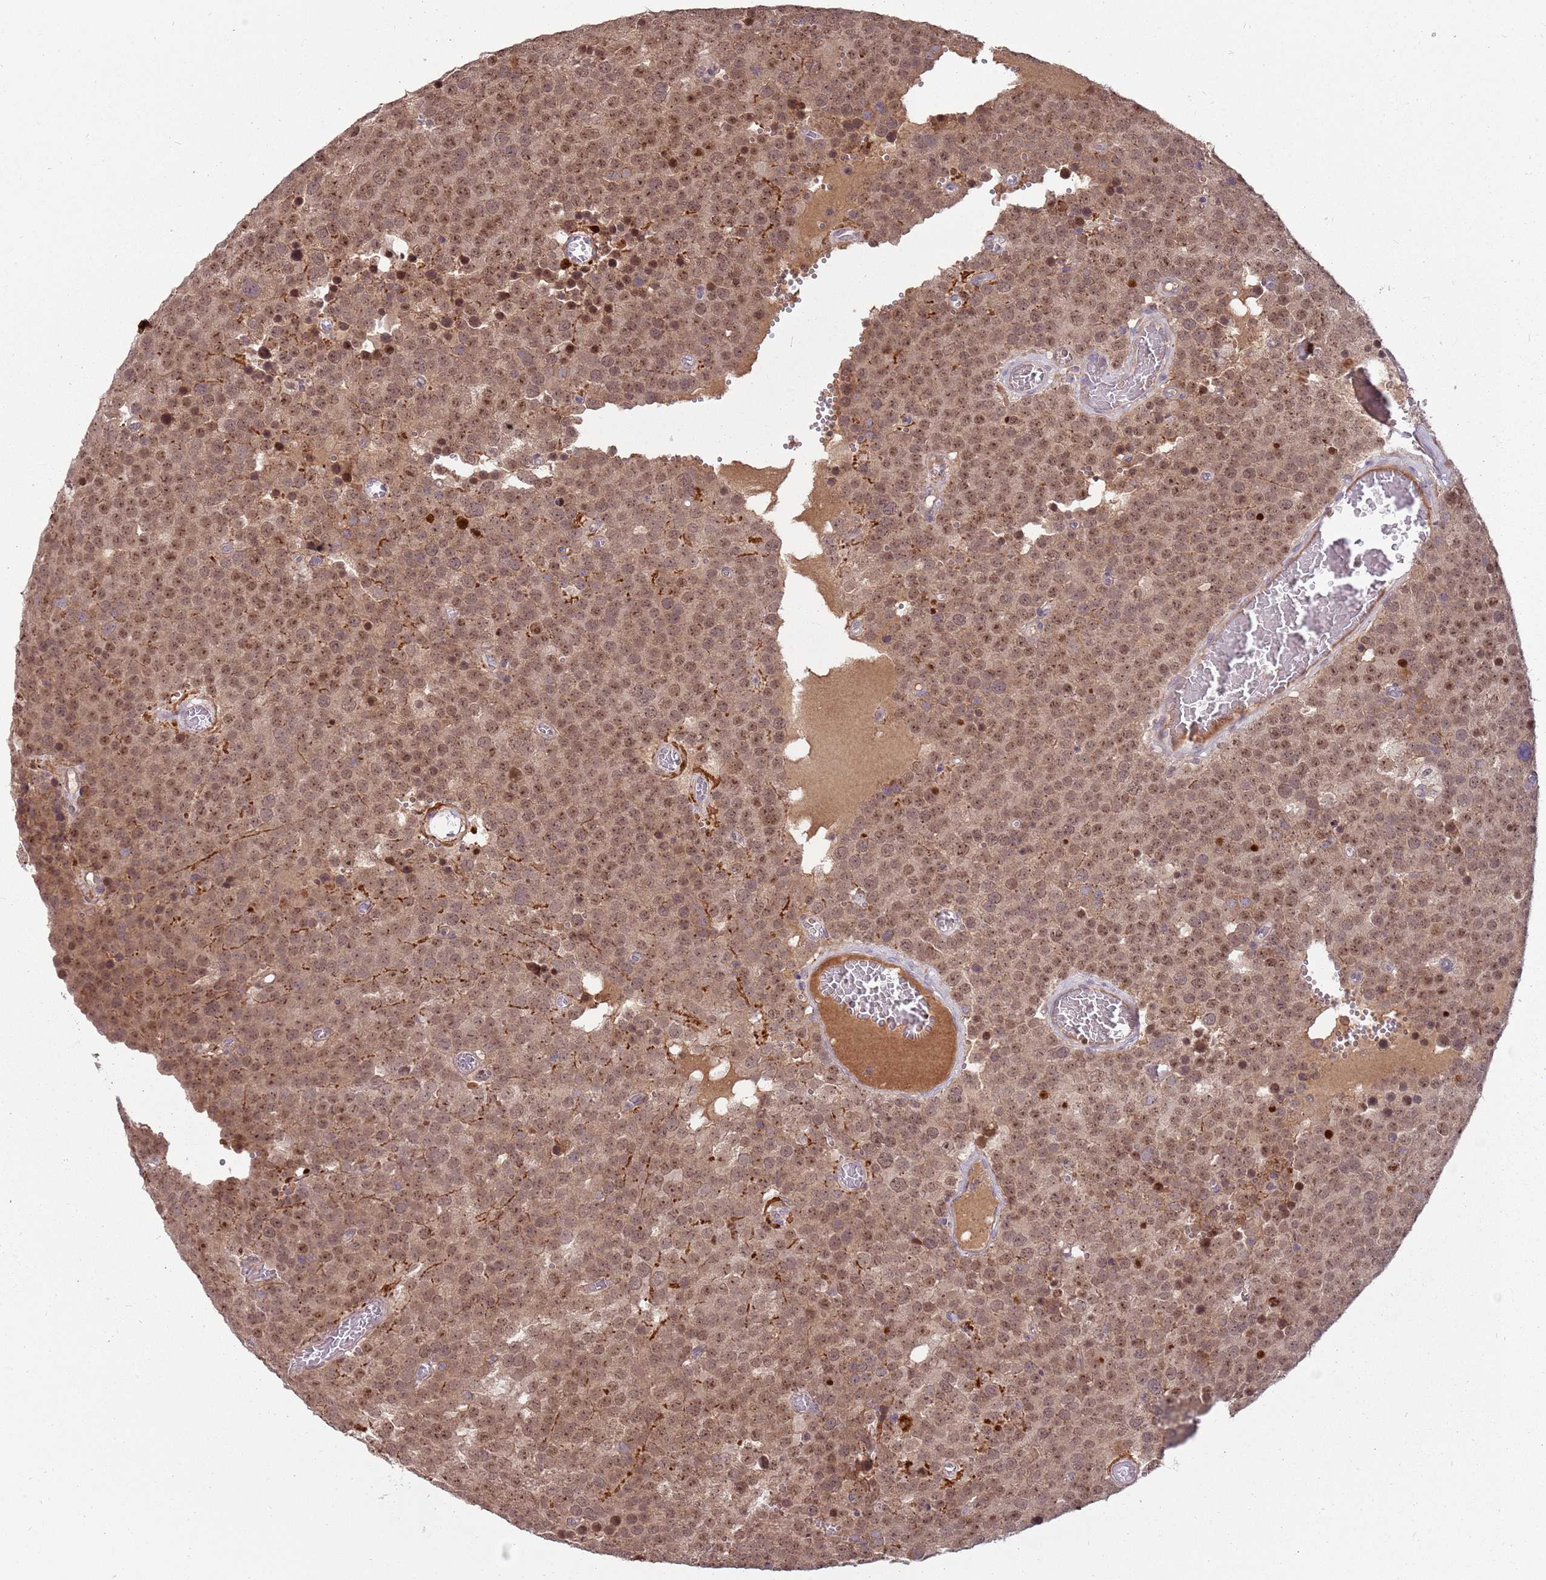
{"staining": {"intensity": "moderate", "quantity": ">75%", "location": "cytoplasmic/membranous,nuclear"}, "tissue": "testis cancer", "cell_type": "Tumor cells", "image_type": "cancer", "snomed": [{"axis": "morphology", "description": "Normal tissue, NOS"}, {"axis": "morphology", "description": "Seminoma, NOS"}, {"axis": "topography", "description": "Testis"}], "caption": "Brown immunohistochemical staining in seminoma (testis) demonstrates moderate cytoplasmic/membranous and nuclear positivity in about >75% of tumor cells. The staining is performed using DAB (3,3'-diaminobenzidine) brown chromogen to label protein expression. The nuclei are counter-stained blue using hematoxylin.", "gene": "NBPF6", "patient": {"sex": "male", "age": 71}}